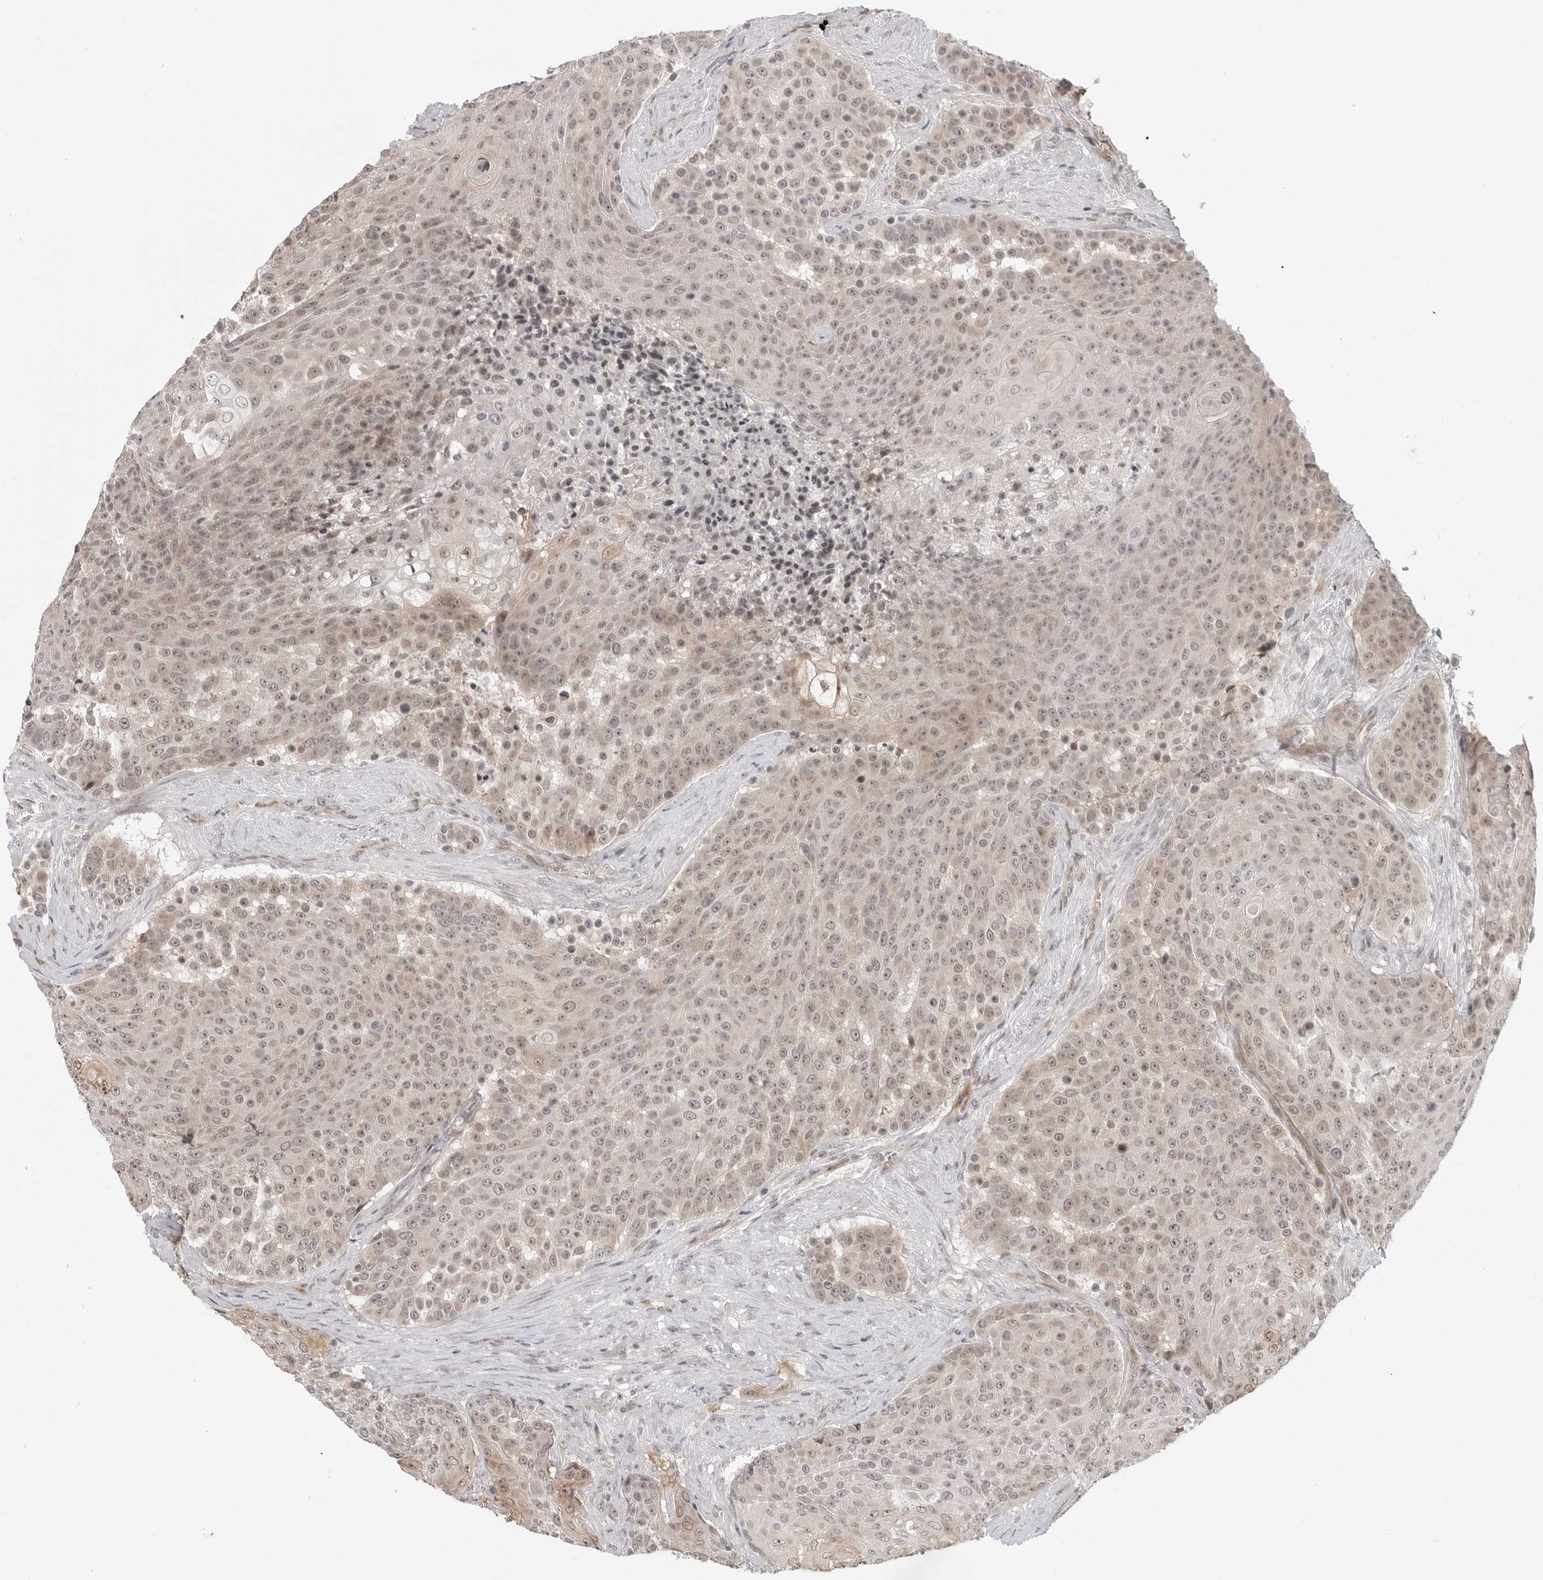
{"staining": {"intensity": "weak", "quantity": "25%-75%", "location": "cytoplasmic/membranous,nuclear"}, "tissue": "urothelial cancer", "cell_type": "Tumor cells", "image_type": "cancer", "snomed": [{"axis": "morphology", "description": "Urothelial carcinoma, High grade"}, {"axis": "topography", "description": "Urinary bladder"}], "caption": "A low amount of weak cytoplasmic/membranous and nuclear positivity is present in approximately 25%-75% of tumor cells in urothelial carcinoma (high-grade) tissue.", "gene": "C8orf33", "patient": {"sex": "female", "age": 63}}